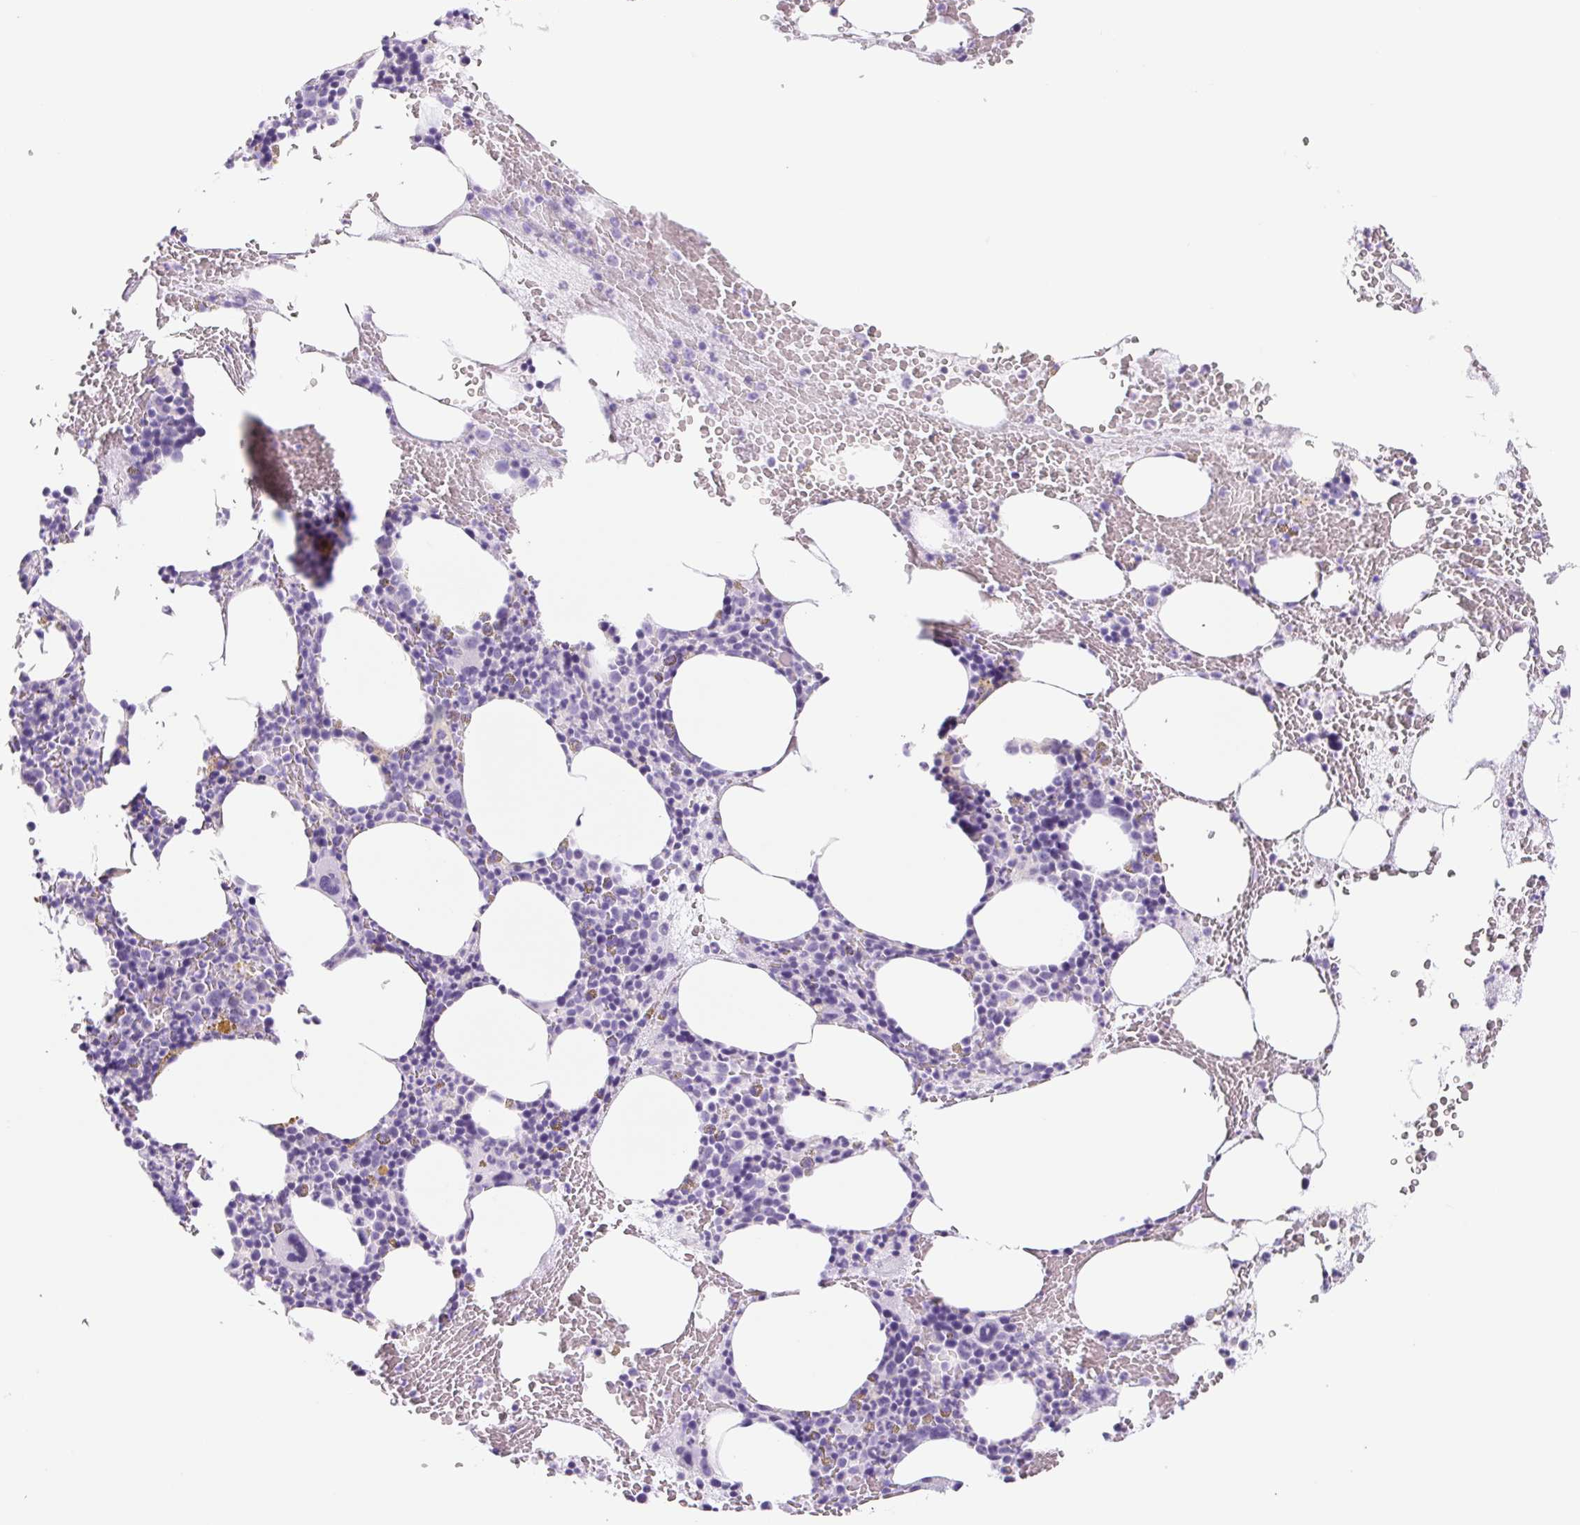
{"staining": {"intensity": "negative", "quantity": "none", "location": "none"}, "tissue": "bone marrow", "cell_type": "Hematopoietic cells", "image_type": "normal", "snomed": [{"axis": "morphology", "description": "Normal tissue, NOS"}, {"axis": "topography", "description": "Bone marrow"}], "caption": "A photomicrograph of human bone marrow is negative for staining in hematopoietic cells. (DAB (3,3'-diaminobenzidine) IHC with hematoxylin counter stain).", "gene": "CYP21A2", "patient": {"sex": "male", "age": 89}}